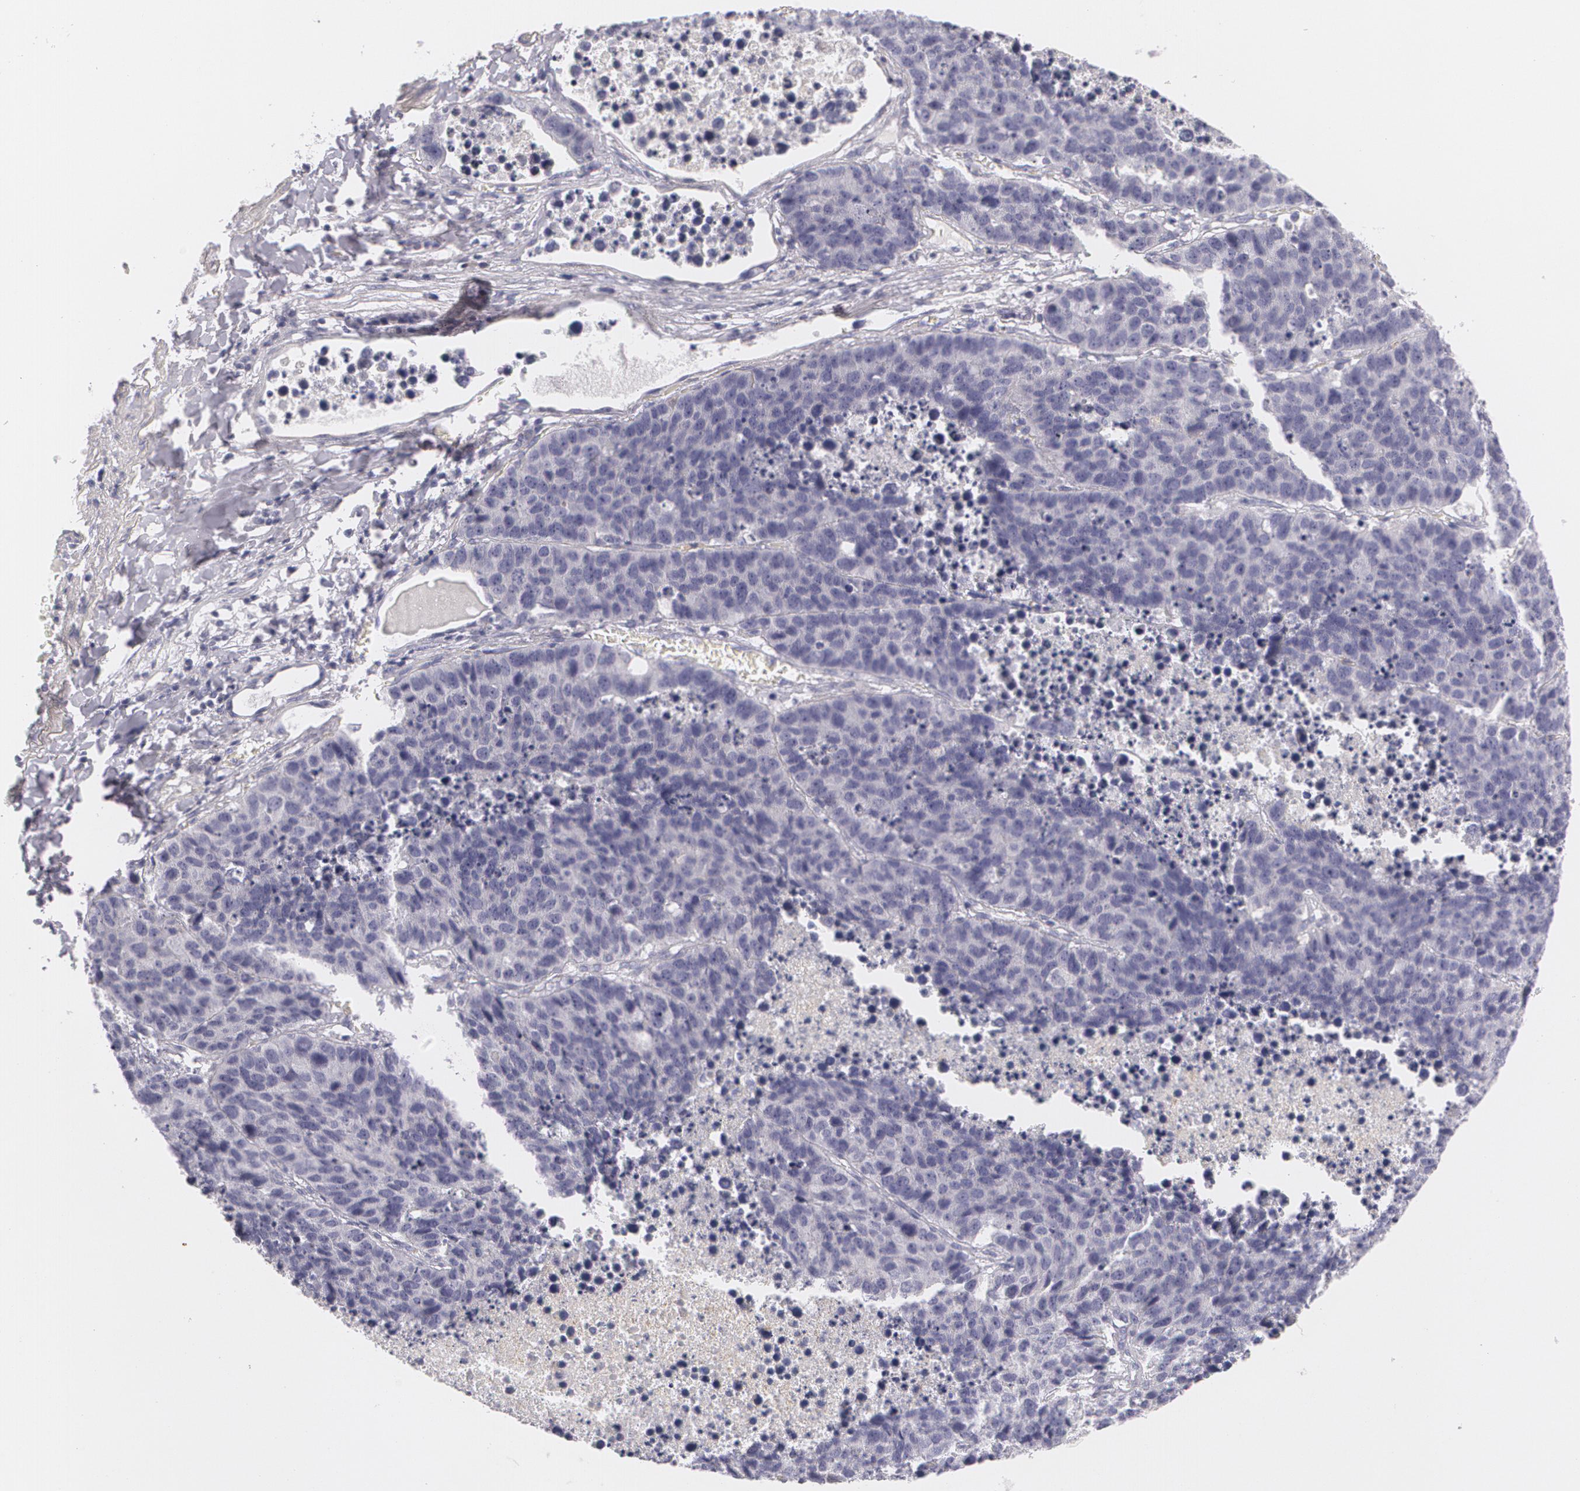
{"staining": {"intensity": "negative", "quantity": "none", "location": "none"}, "tissue": "lung cancer", "cell_type": "Tumor cells", "image_type": "cancer", "snomed": [{"axis": "morphology", "description": "Carcinoid, malignant, NOS"}, {"axis": "topography", "description": "Lung"}], "caption": "An image of human carcinoid (malignant) (lung) is negative for staining in tumor cells.", "gene": "FAM181A", "patient": {"sex": "male", "age": 60}}